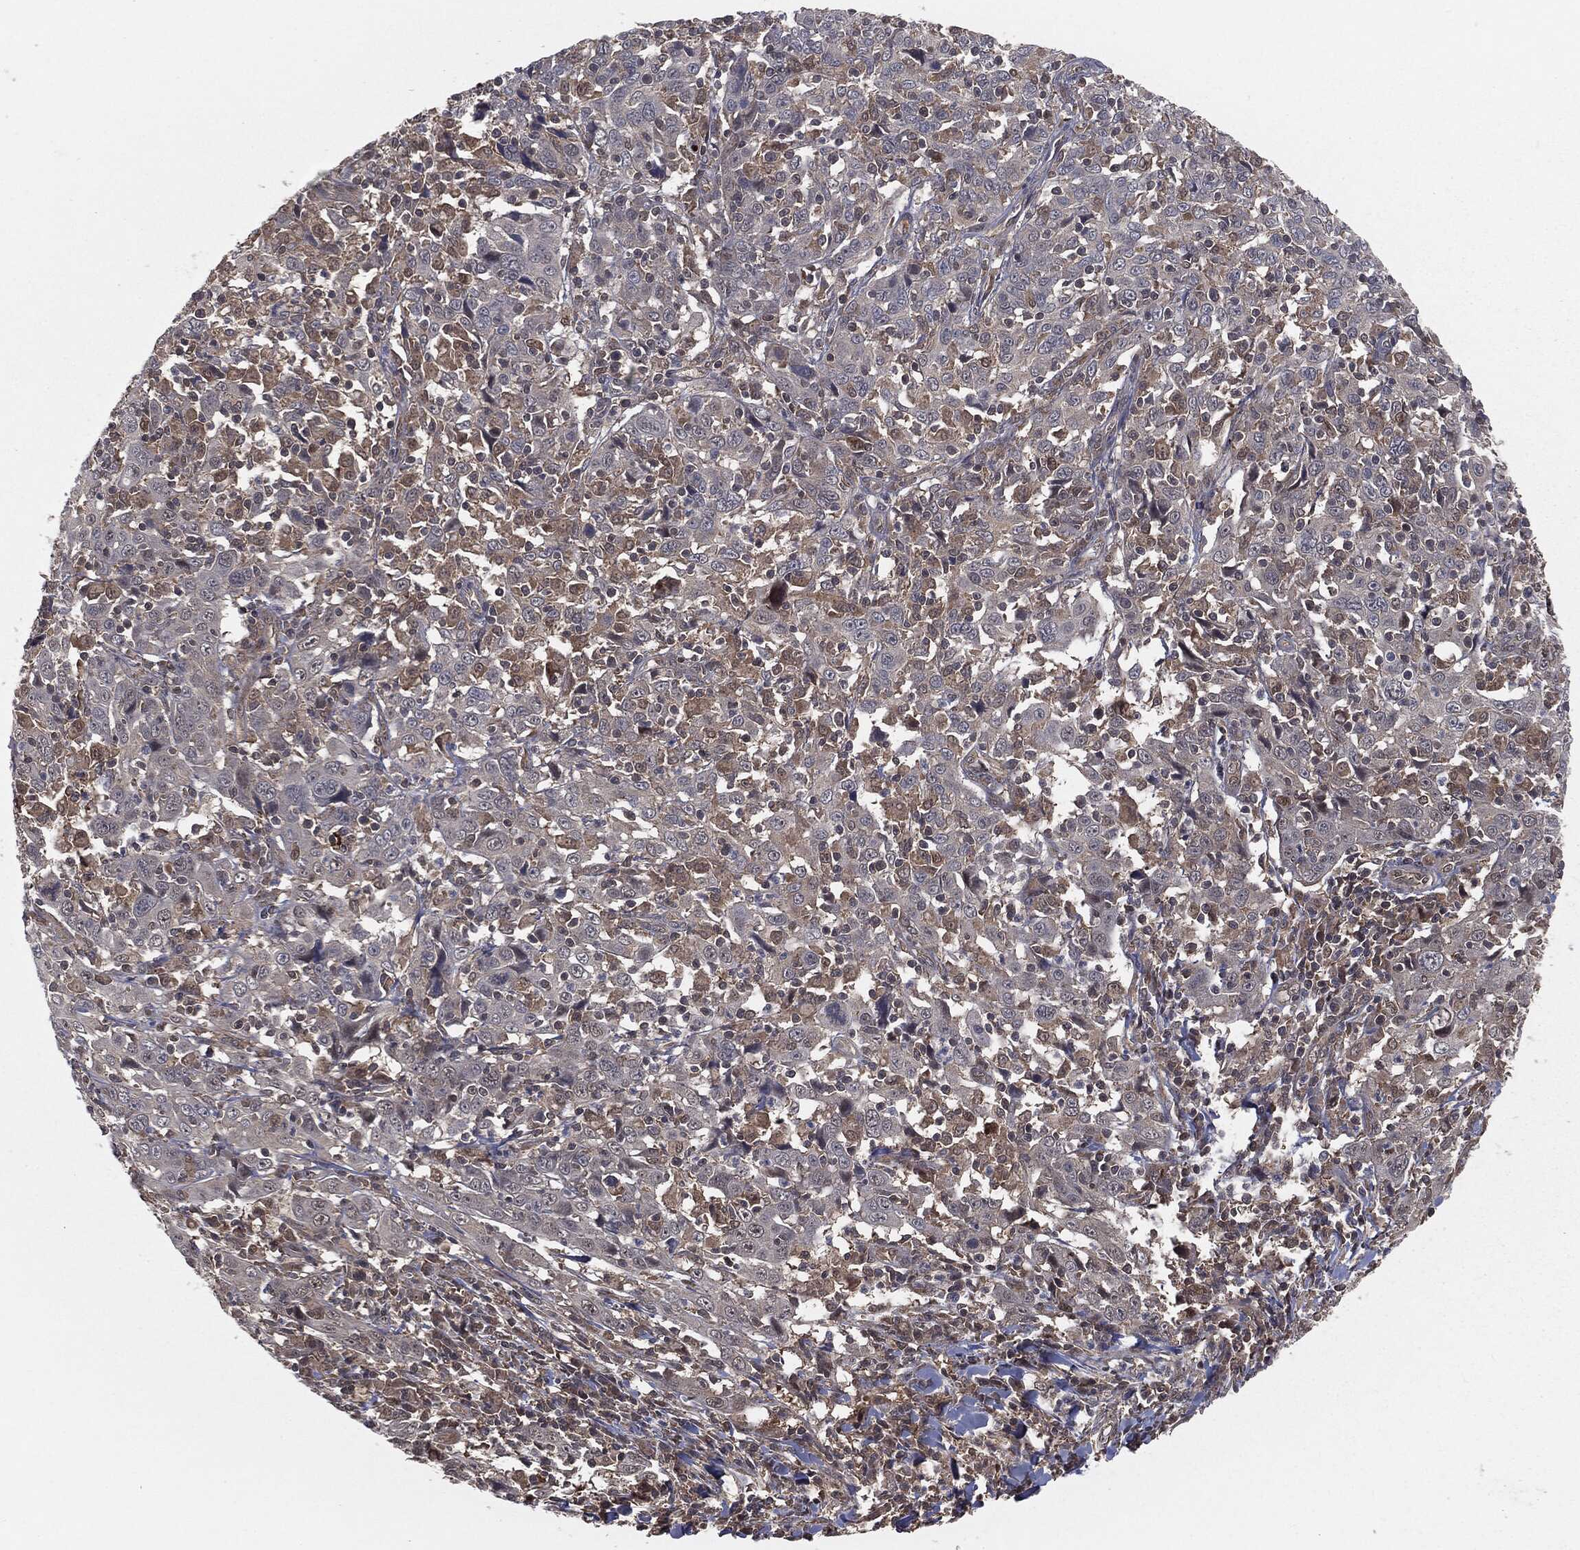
{"staining": {"intensity": "negative", "quantity": "none", "location": "none"}, "tissue": "cervical cancer", "cell_type": "Tumor cells", "image_type": "cancer", "snomed": [{"axis": "morphology", "description": "Squamous cell carcinoma, NOS"}, {"axis": "topography", "description": "Cervix"}], "caption": "There is no significant positivity in tumor cells of cervical cancer.", "gene": "FBXO7", "patient": {"sex": "female", "age": 46}}